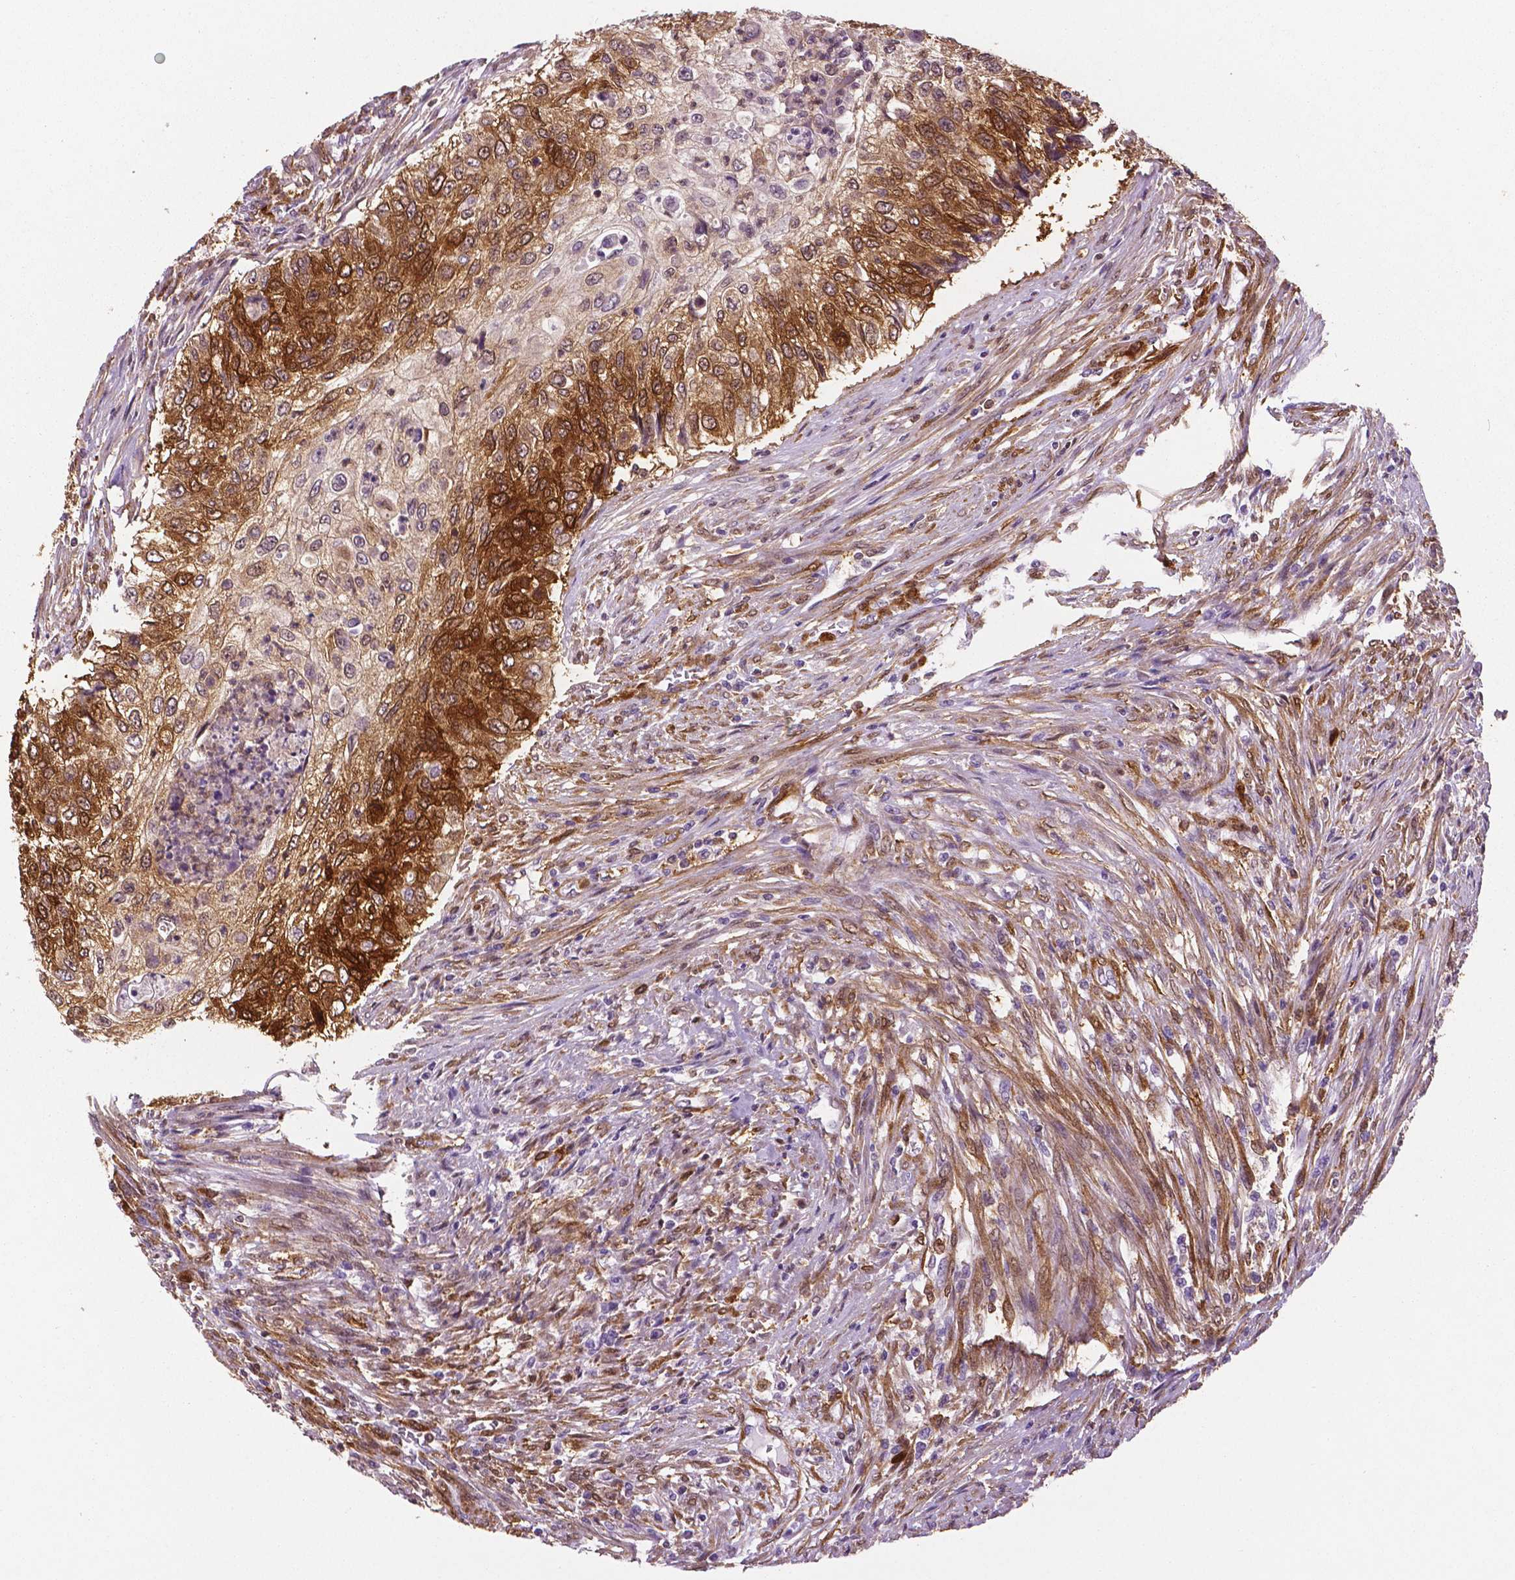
{"staining": {"intensity": "strong", "quantity": ">75%", "location": "cytoplasmic/membranous"}, "tissue": "urothelial cancer", "cell_type": "Tumor cells", "image_type": "cancer", "snomed": [{"axis": "morphology", "description": "Urothelial carcinoma, High grade"}, {"axis": "topography", "description": "Urinary bladder"}], "caption": "This is a photomicrograph of IHC staining of high-grade urothelial carcinoma, which shows strong expression in the cytoplasmic/membranous of tumor cells.", "gene": "PHGDH", "patient": {"sex": "female", "age": 60}}